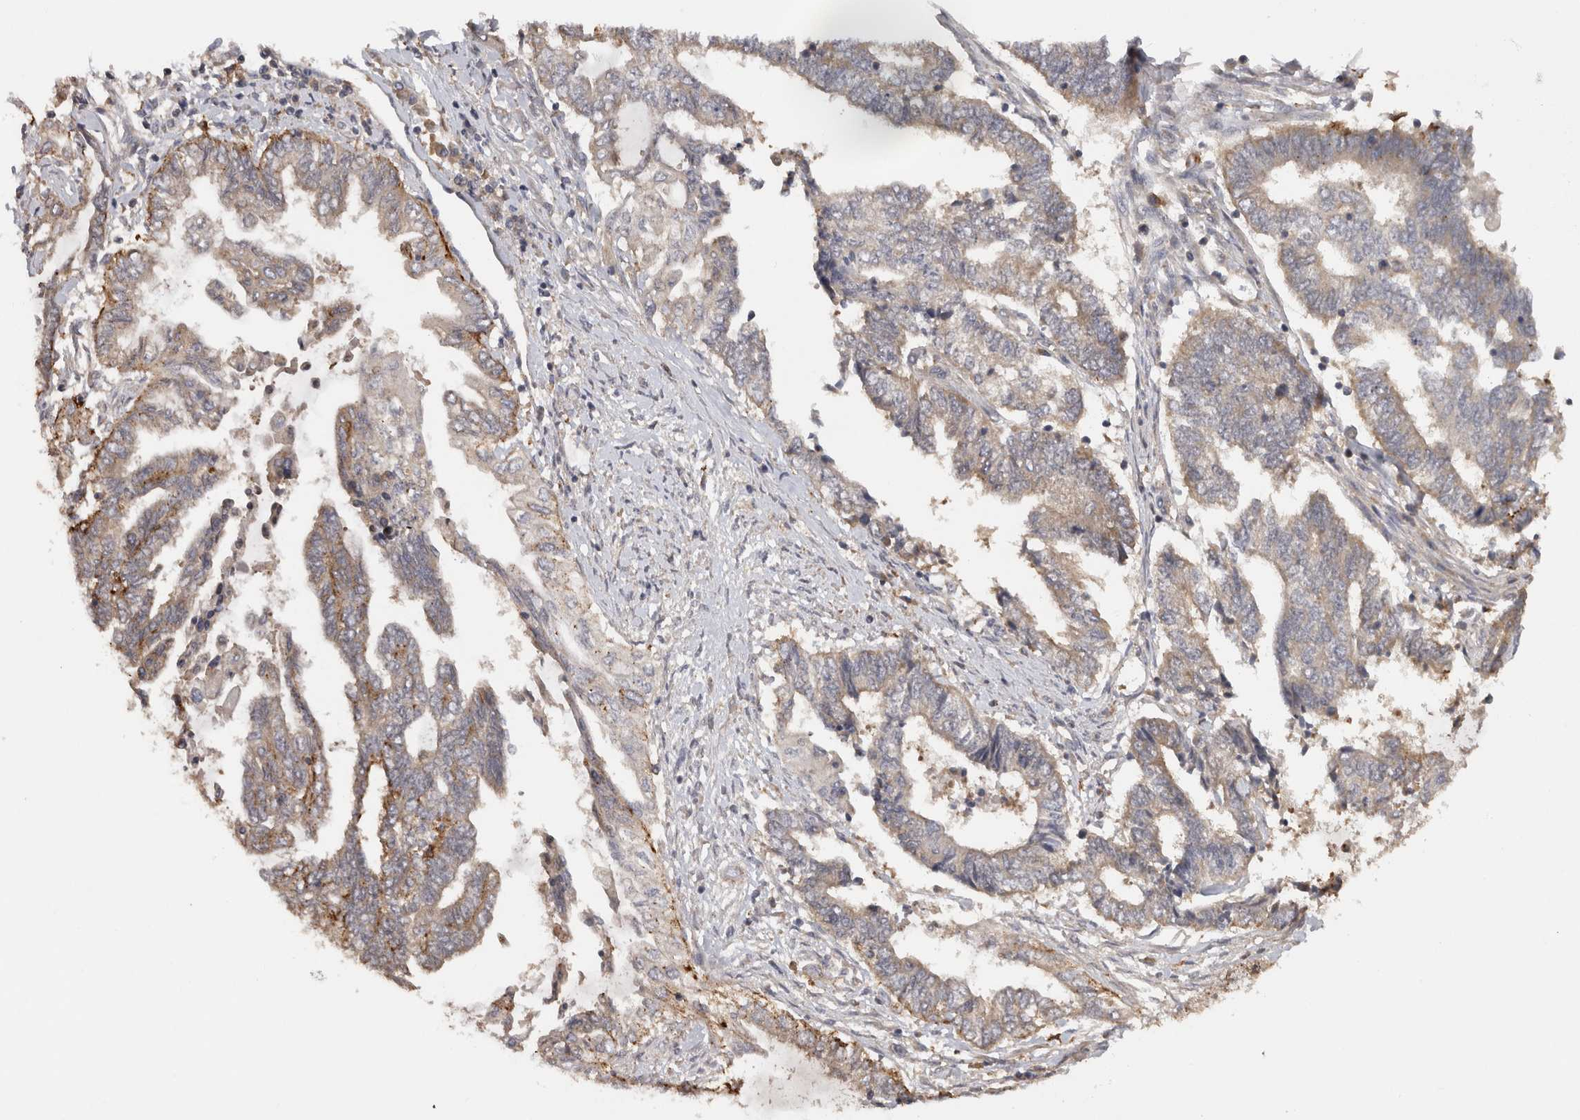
{"staining": {"intensity": "weak", "quantity": "<25%", "location": "cytoplasmic/membranous"}, "tissue": "endometrial cancer", "cell_type": "Tumor cells", "image_type": "cancer", "snomed": [{"axis": "morphology", "description": "Adenocarcinoma, NOS"}, {"axis": "topography", "description": "Uterus"}, {"axis": "topography", "description": "Endometrium"}], "caption": "The immunohistochemistry (IHC) histopathology image has no significant staining in tumor cells of endometrial adenocarcinoma tissue. (DAB (3,3'-diaminobenzidine) immunohistochemistry with hematoxylin counter stain).", "gene": "ACAT2", "patient": {"sex": "female", "age": 70}}